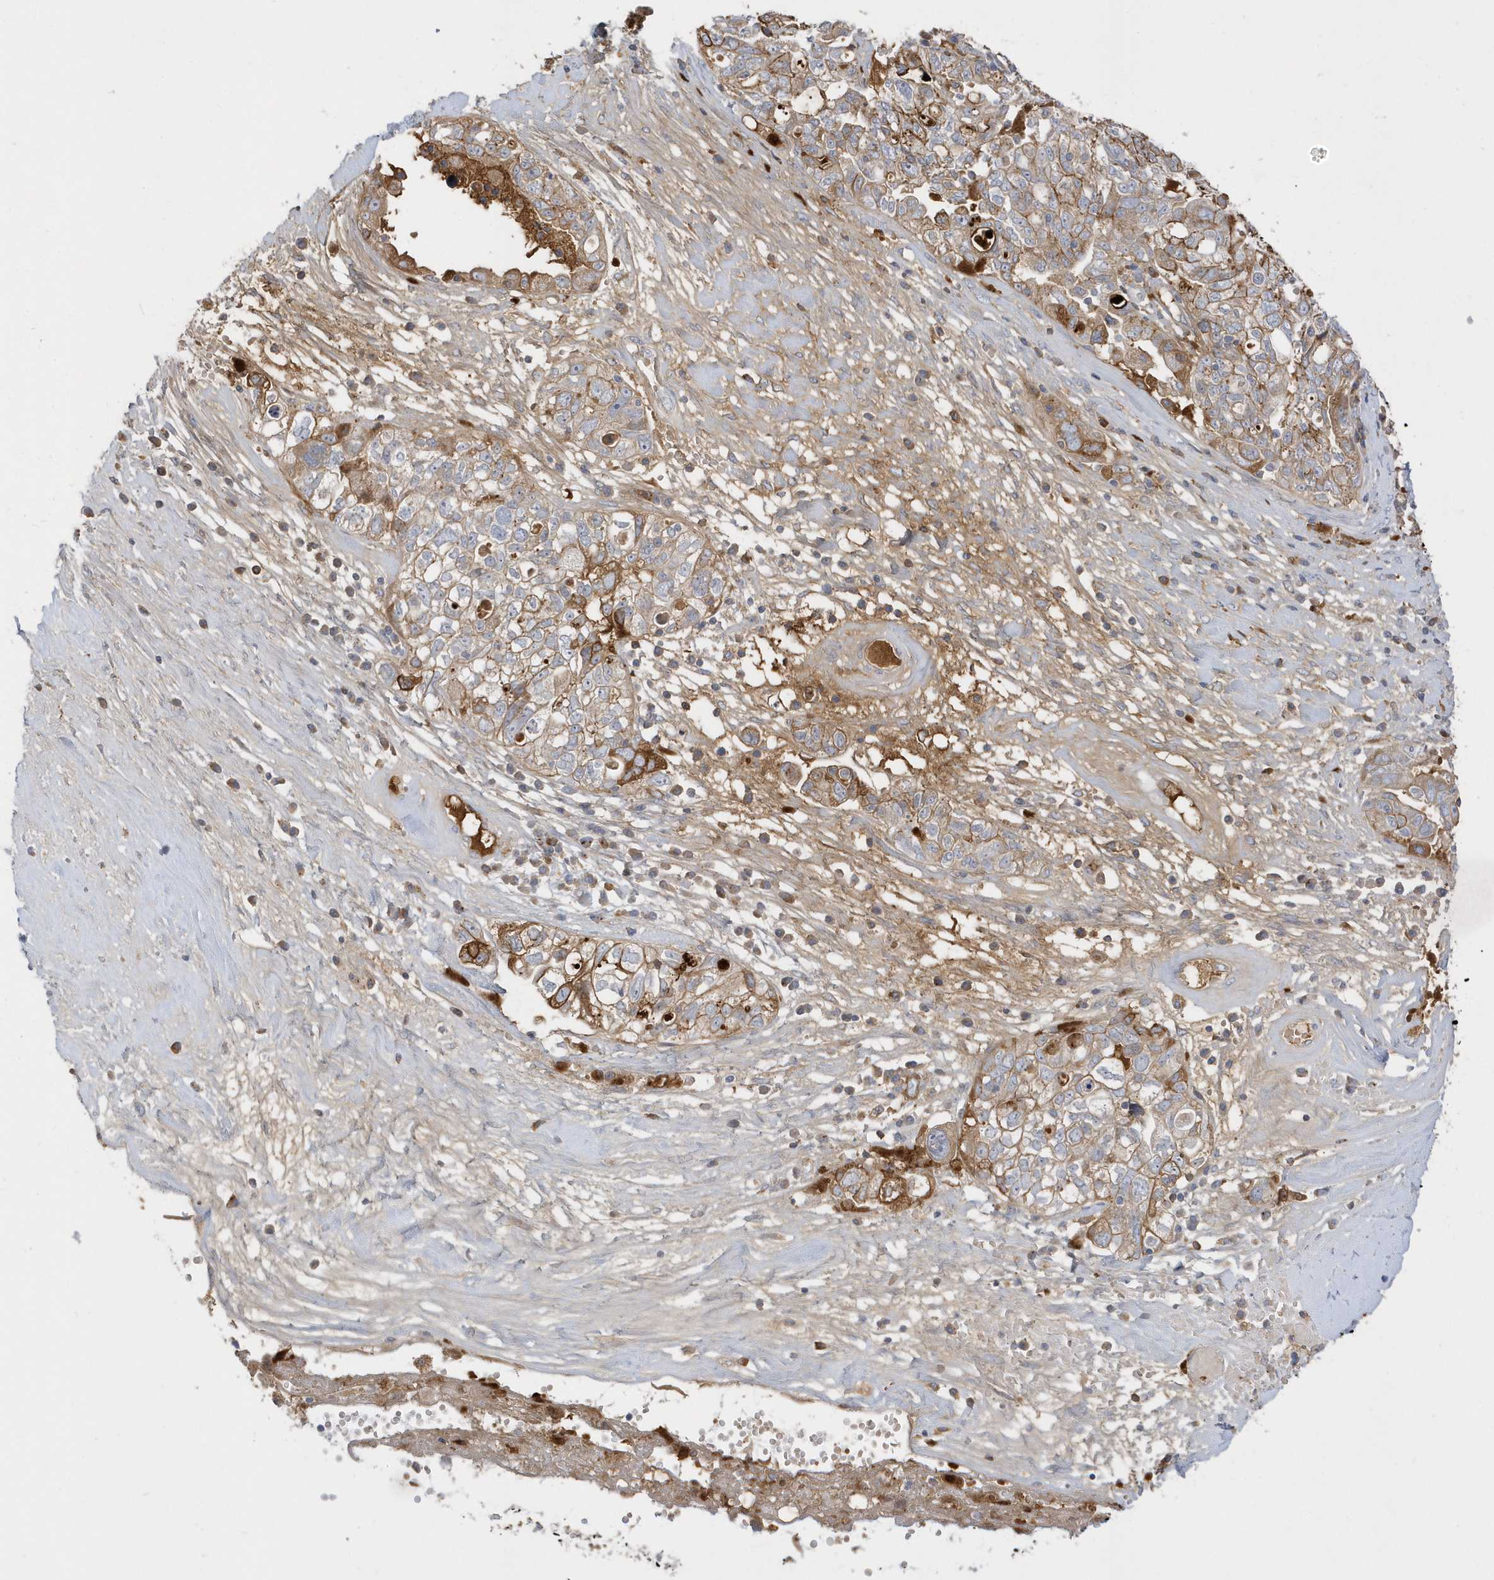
{"staining": {"intensity": "moderate", "quantity": ">75%", "location": "cytoplasmic/membranous"}, "tissue": "ovarian cancer", "cell_type": "Tumor cells", "image_type": "cancer", "snomed": [{"axis": "morphology", "description": "Carcinoma, NOS"}, {"axis": "morphology", "description": "Cystadenocarcinoma, serous, NOS"}, {"axis": "topography", "description": "Ovary"}], "caption": "A histopathology image of human ovarian cancer (carcinoma) stained for a protein shows moderate cytoplasmic/membranous brown staining in tumor cells. (Brightfield microscopy of DAB IHC at high magnification).", "gene": "DPP9", "patient": {"sex": "female", "age": 69}}